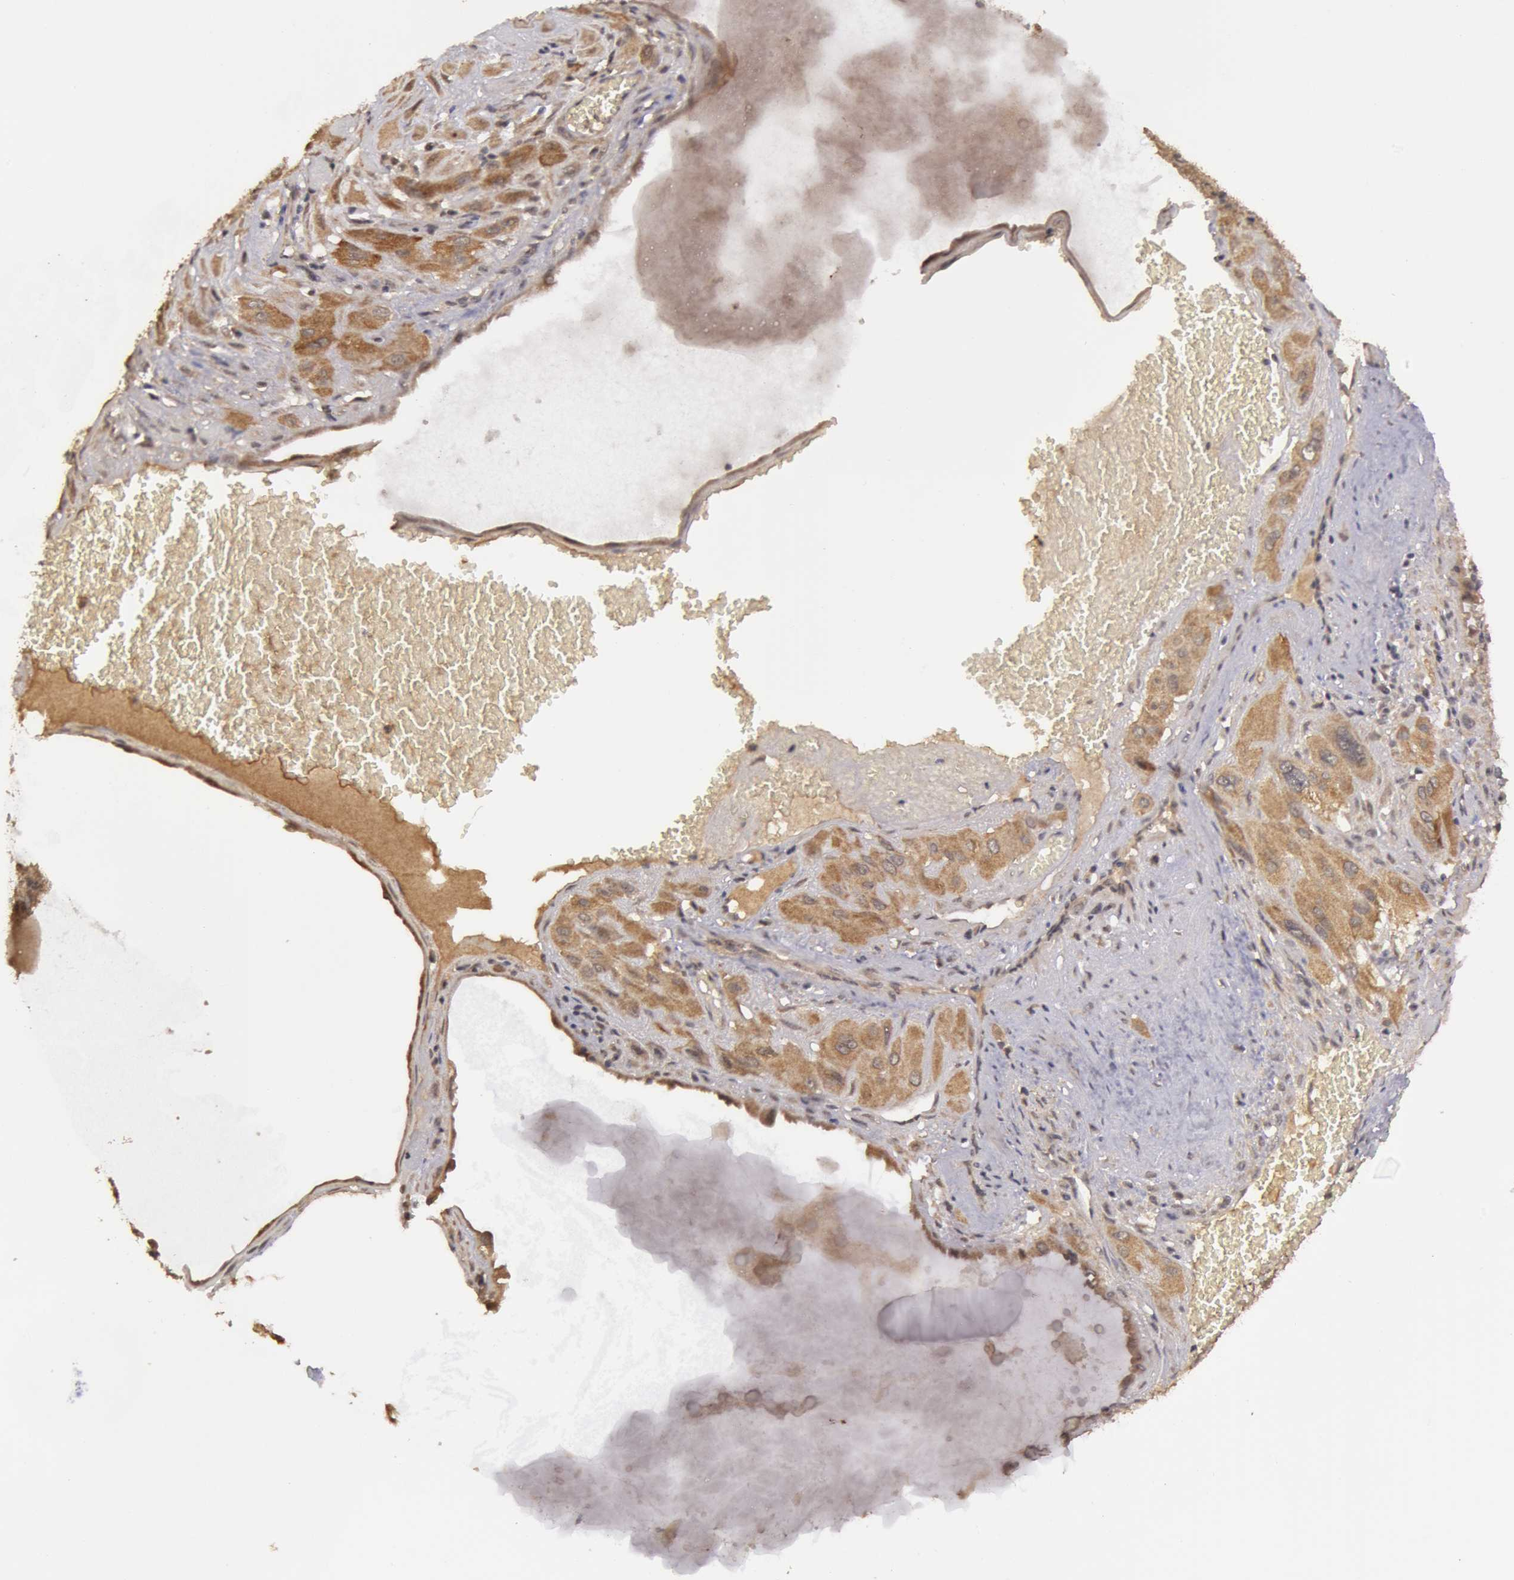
{"staining": {"intensity": "moderate", "quantity": ">75%", "location": "cytoplasmic/membranous"}, "tissue": "cervical cancer", "cell_type": "Tumor cells", "image_type": "cancer", "snomed": [{"axis": "morphology", "description": "Squamous cell carcinoma, NOS"}, {"axis": "topography", "description": "Cervix"}], "caption": "Moderate cytoplasmic/membranous positivity for a protein is appreciated in approximately >75% of tumor cells of cervical cancer (squamous cell carcinoma) using immunohistochemistry (IHC).", "gene": "GLIS1", "patient": {"sex": "female", "age": 34}}